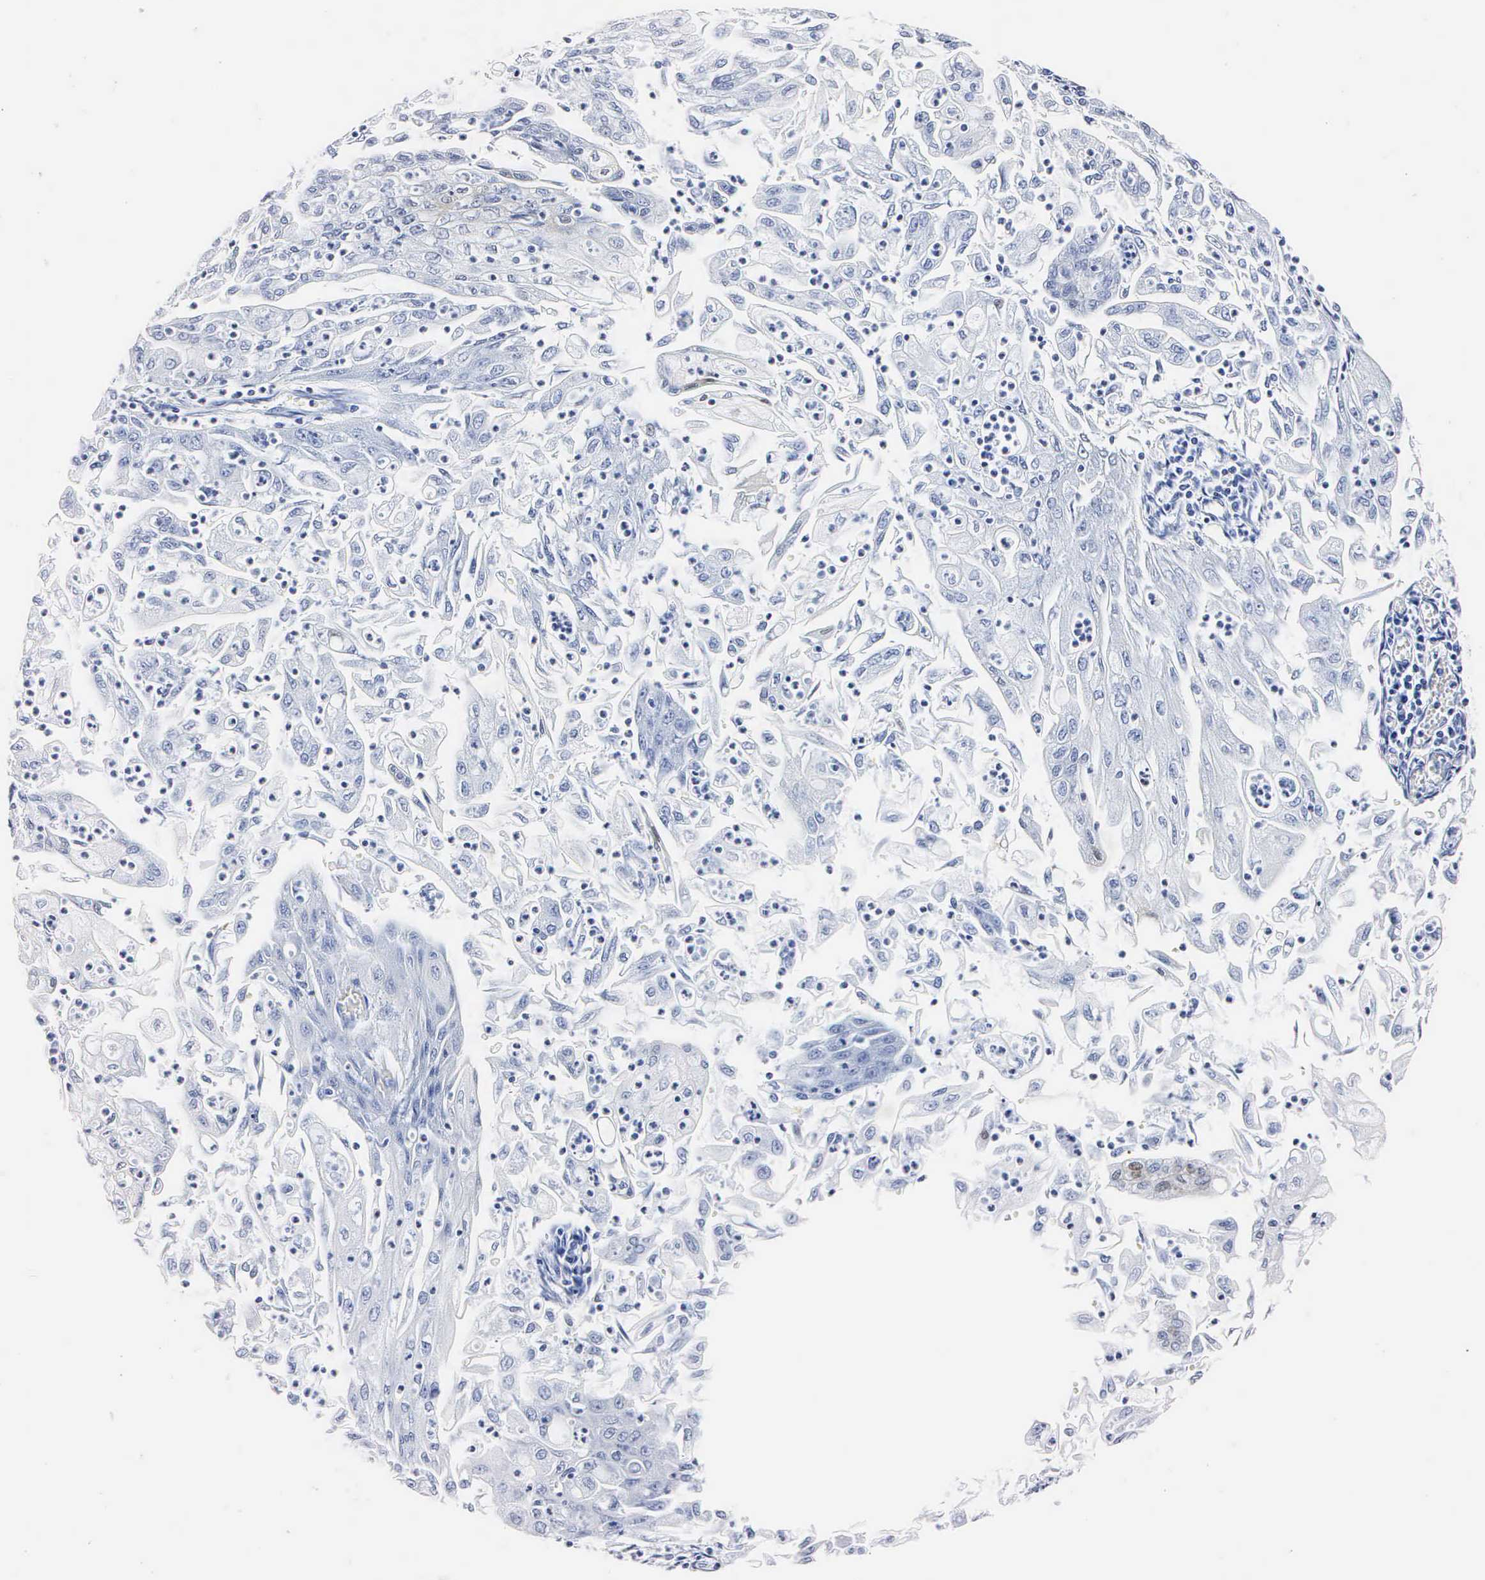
{"staining": {"intensity": "negative", "quantity": "none", "location": "none"}, "tissue": "endometrial cancer", "cell_type": "Tumor cells", "image_type": "cancer", "snomed": [{"axis": "morphology", "description": "Adenocarcinoma, NOS"}, {"axis": "topography", "description": "Endometrium"}], "caption": "The IHC micrograph has no significant positivity in tumor cells of endometrial adenocarcinoma tissue. (Stains: DAB (3,3'-diaminobenzidine) immunohistochemistry with hematoxylin counter stain, Microscopy: brightfield microscopy at high magnification).", "gene": "ENO2", "patient": {"sex": "female", "age": 75}}